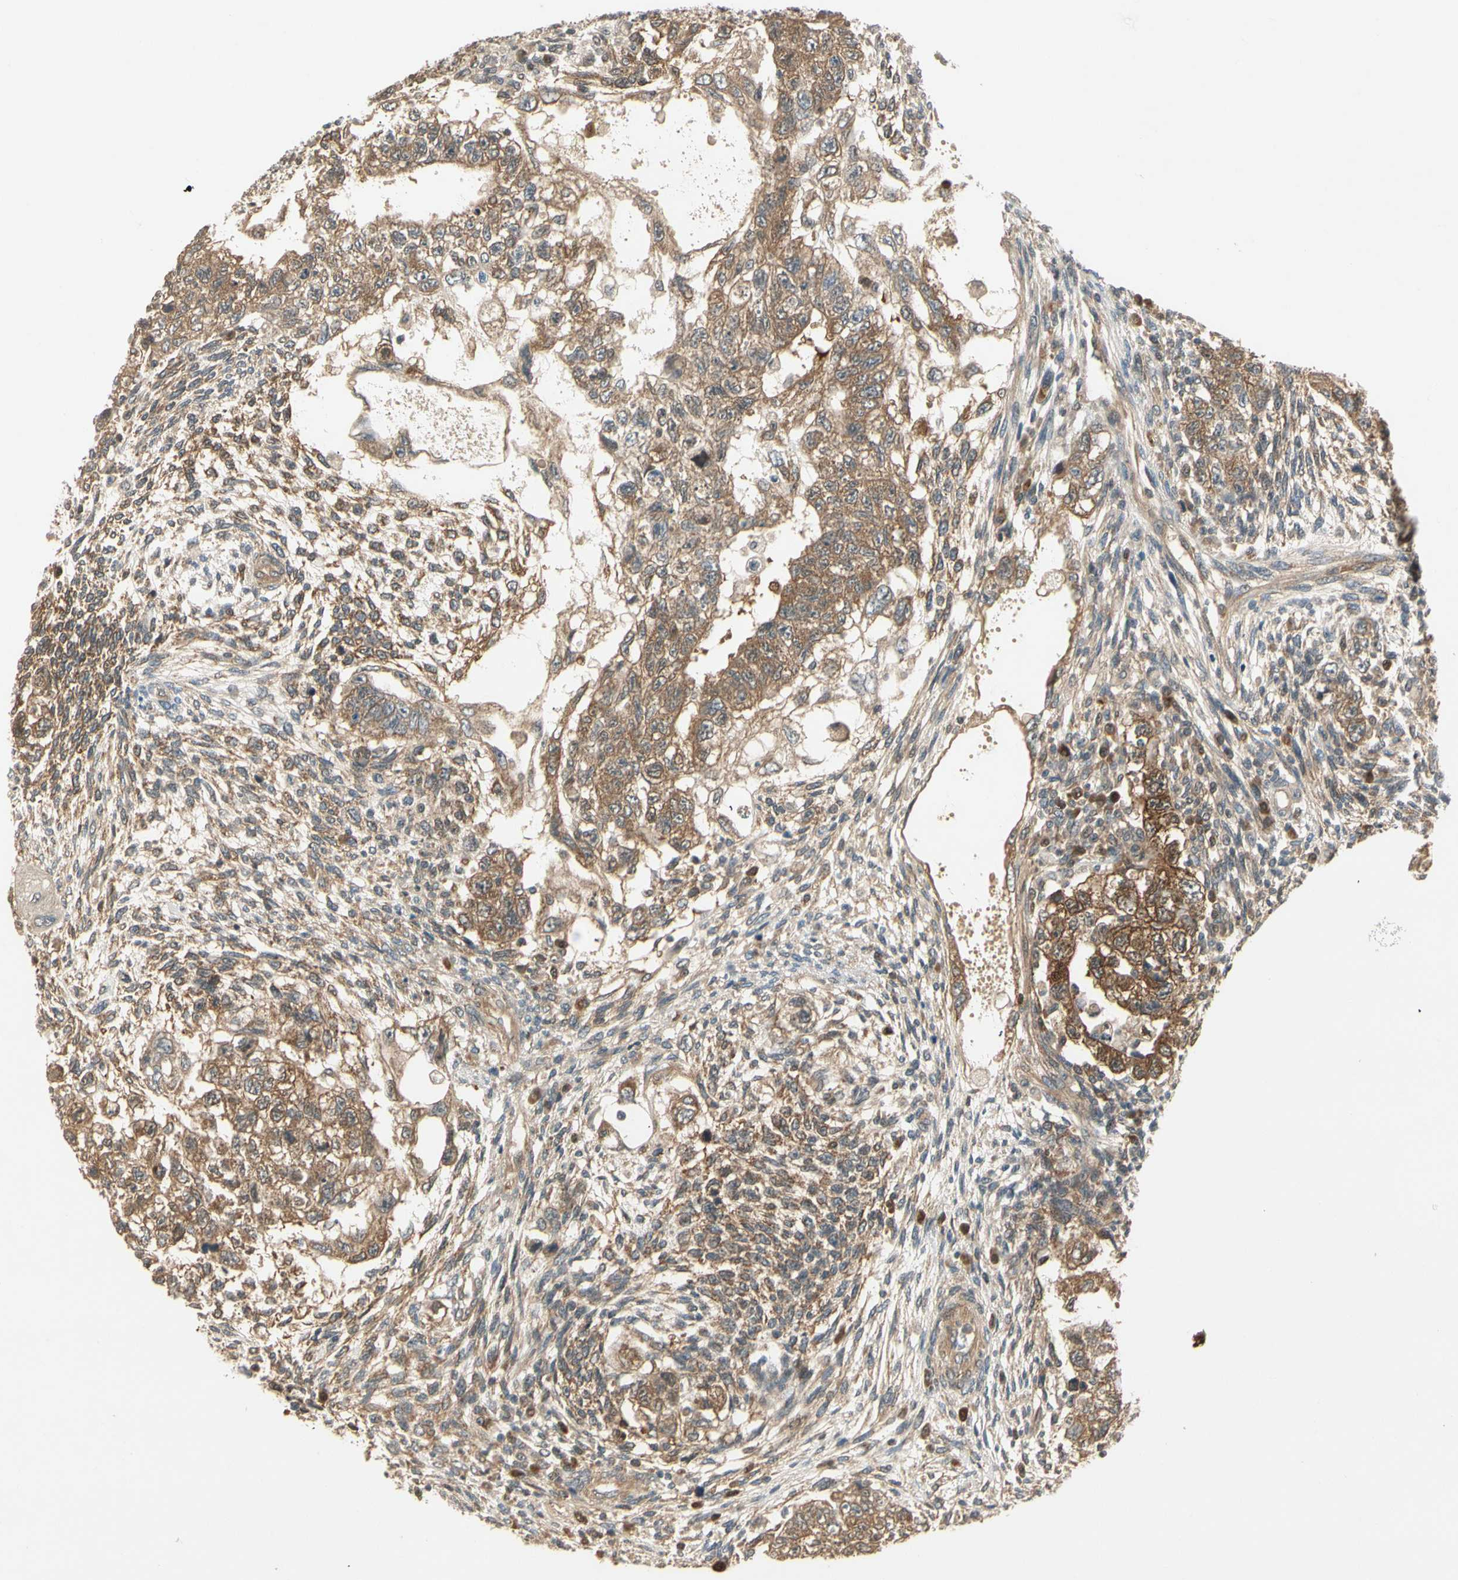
{"staining": {"intensity": "moderate", "quantity": "25%-75%", "location": "cytoplasmic/membranous"}, "tissue": "testis cancer", "cell_type": "Tumor cells", "image_type": "cancer", "snomed": [{"axis": "morphology", "description": "Normal tissue, NOS"}, {"axis": "morphology", "description": "Carcinoma, Embryonal, NOS"}, {"axis": "topography", "description": "Testis"}], "caption": "Moderate cytoplasmic/membranous positivity is seen in about 25%-75% of tumor cells in testis cancer (embryonal carcinoma).", "gene": "IPO5", "patient": {"sex": "male", "age": 36}}